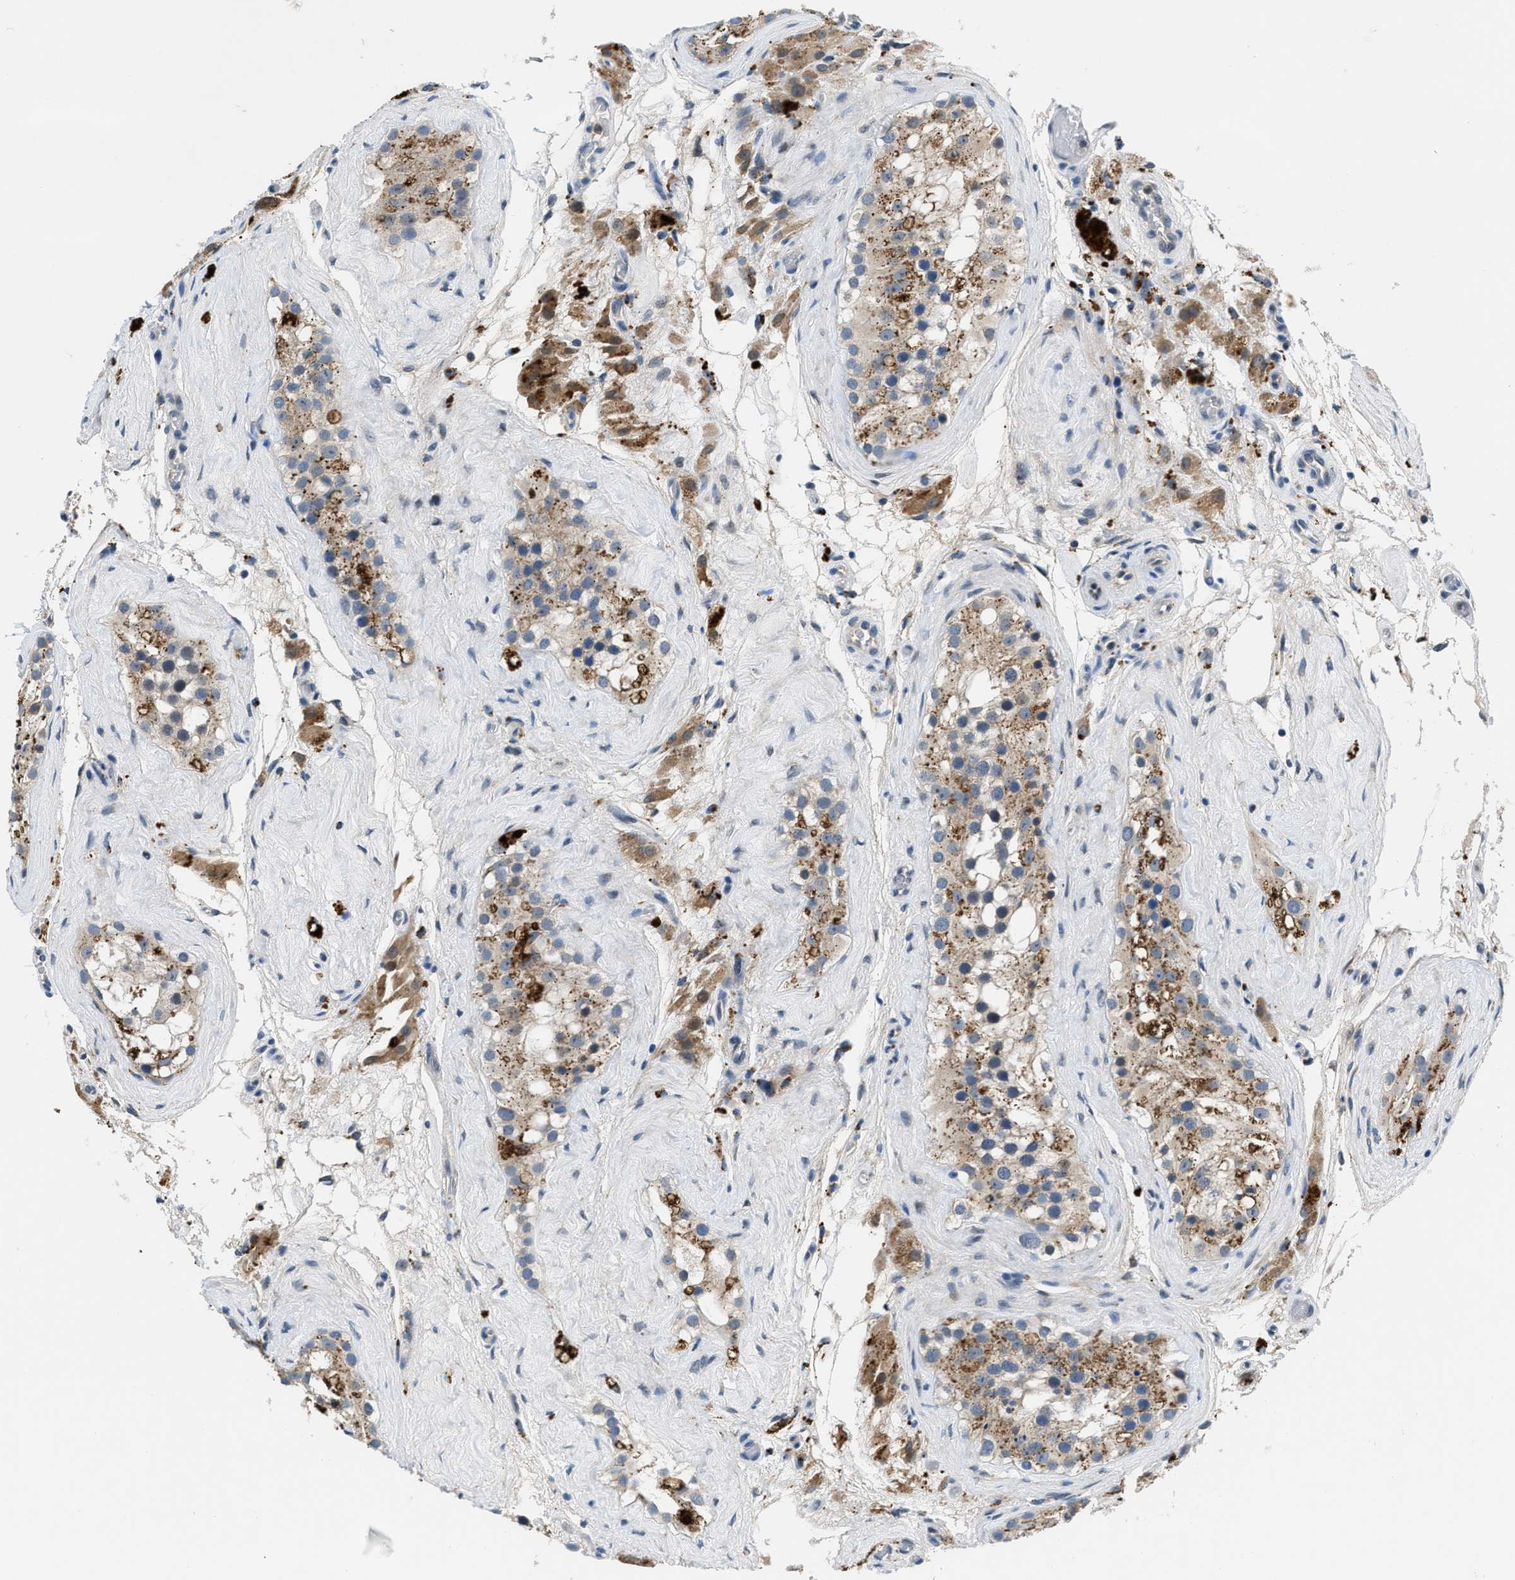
{"staining": {"intensity": "moderate", "quantity": "25%-75%", "location": "cytoplasmic/membranous"}, "tissue": "testis", "cell_type": "Cells in seminiferous ducts", "image_type": "normal", "snomed": [{"axis": "morphology", "description": "Normal tissue, NOS"}, {"axis": "morphology", "description": "Seminoma, NOS"}, {"axis": "topography", "description": "Testis"}], "caption": "Immunohistochemical staining of unremarkable testis demonstrates medium levels of moderate cytoplasmic/membranous positivity in about 25%-75% of cells in seminiferous ducts.", "gene": "ADGRE3", "patient": {"sex": "male", "age": 71}}